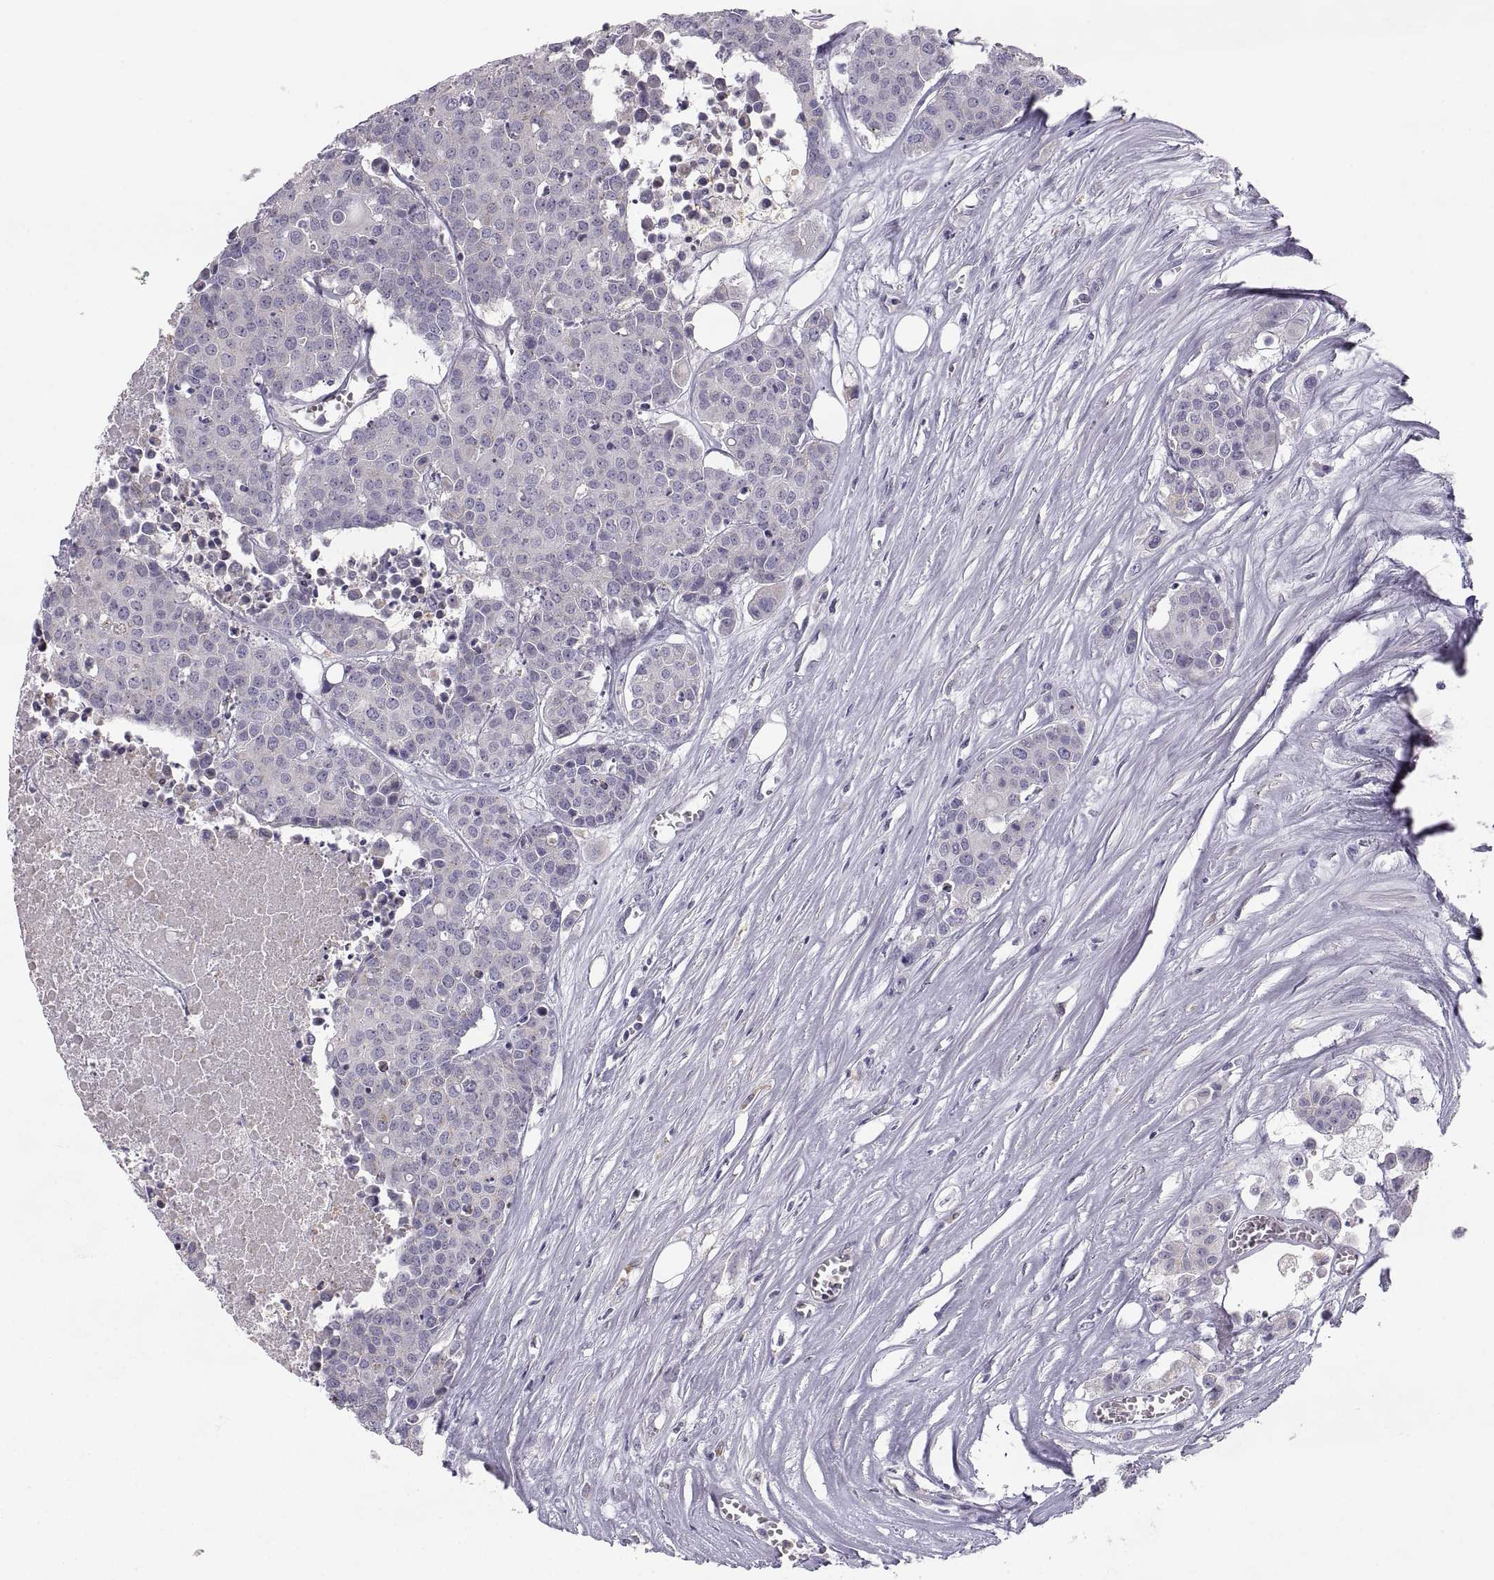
{"staining": {"intensity": "negative", "quantity": "none", "location": "none"}, "tissue": "carcinoid", "cell_type": "Tumor cells", "image_type": "cancer", "snomed": [{"axis": "morphology", "description": "Carcinoid, malignant, NOS"}, {"axis": "topography", "description": "Colon"}], "caption": "High magnification brightfield microscopy of malignant carcinoid stained with DAB (3,3'-diaminobenzidine) (brown) and counterstained with hematoxylin (blue): tumor cells show no significant staining.", "gene": "PGM5", "patient": {"sex": "male", "age": 81}}